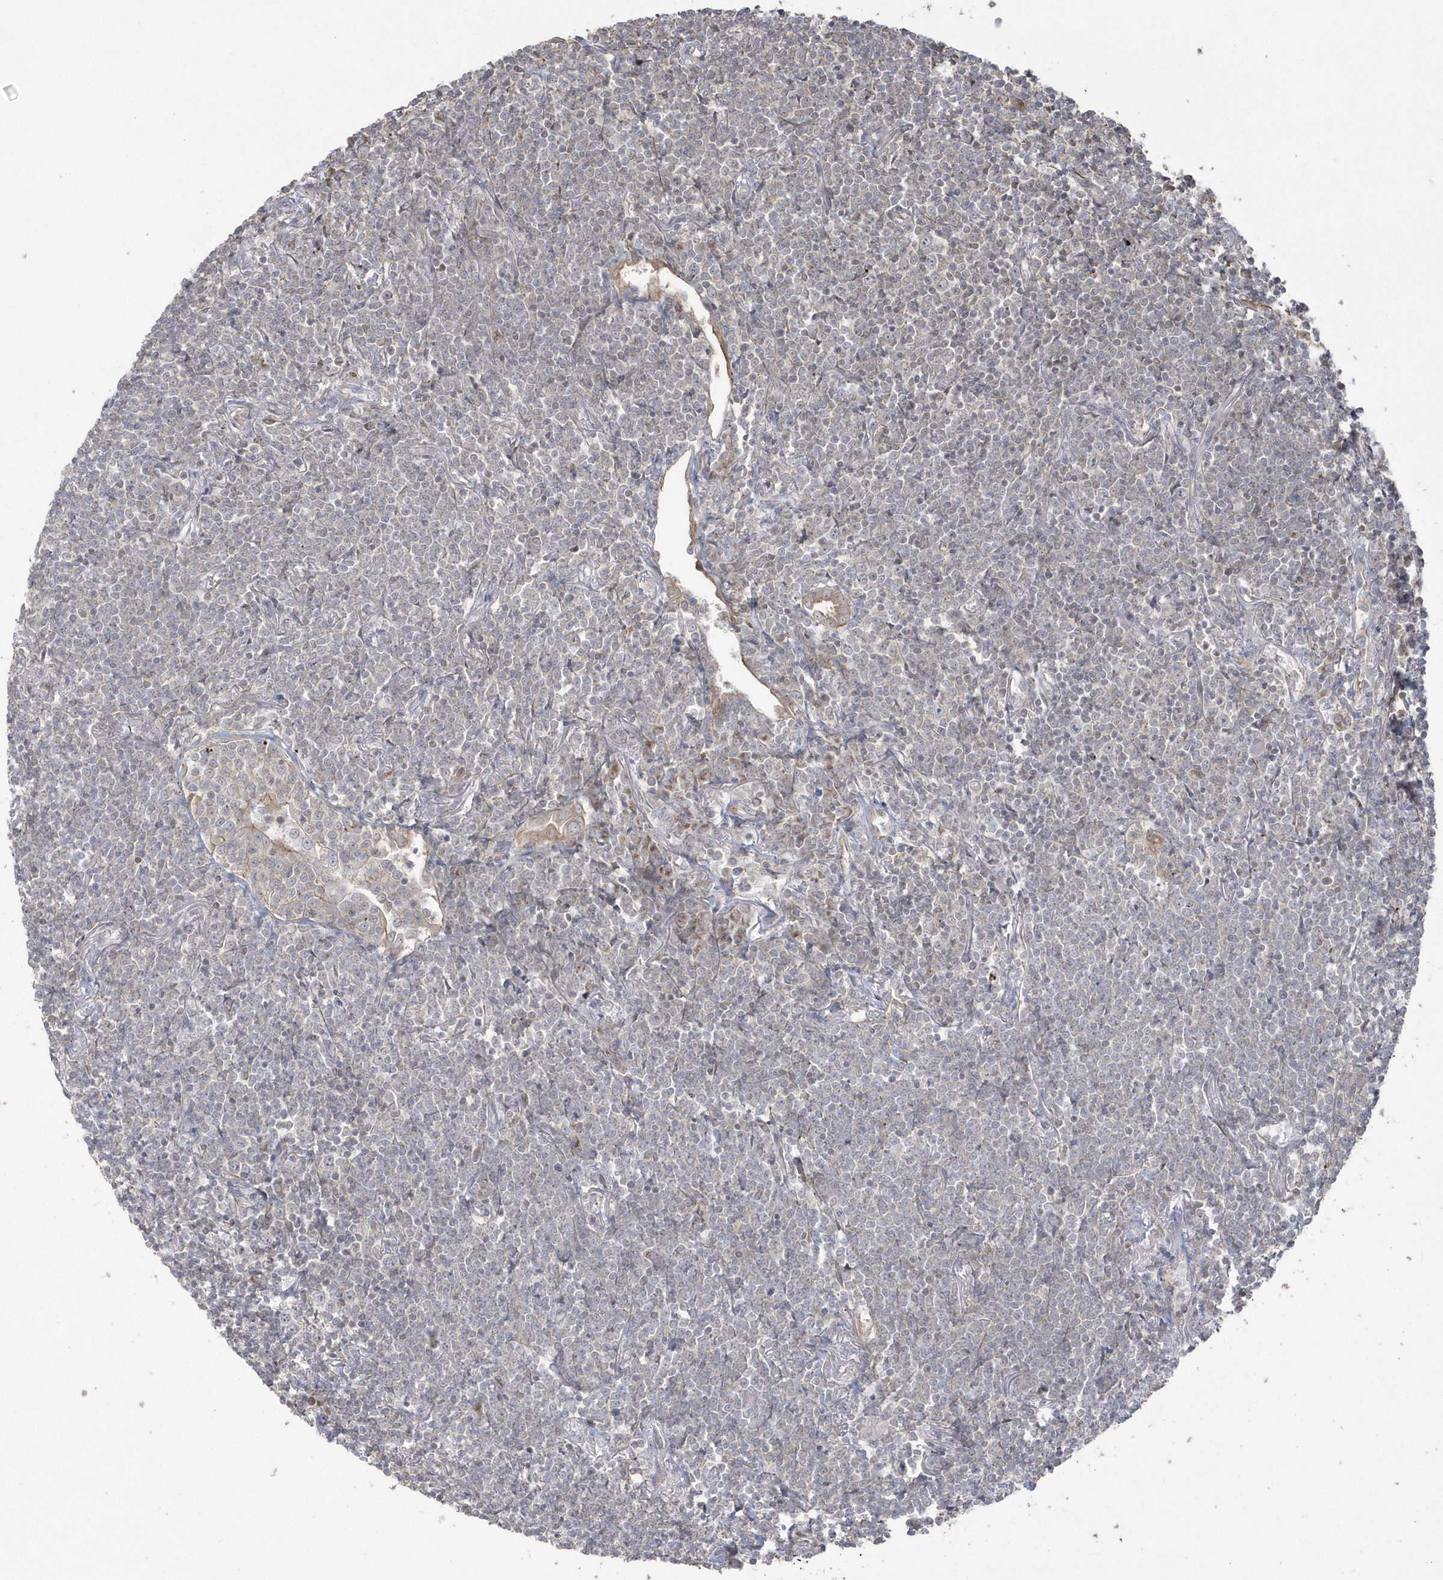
{"staining": {"intensity": "negative", "quantity": "none", "location": "none"}, "tissue": "lymphoma", "cell_type": "Tumor cells", "image_type": "cancer", "snomed": [{"axis": "morphology", "description": "Malignant lymphoma, non-Hodgkin's type, Low grade"}, {"axis": "topography", "description": "Lung"}], "caption": "Lymphoma stained for a protein using immunohistochemistry shows no positivity tumor cells.", "gene": "ARMC8", "patient": {"sex": "female", "age": 71}}